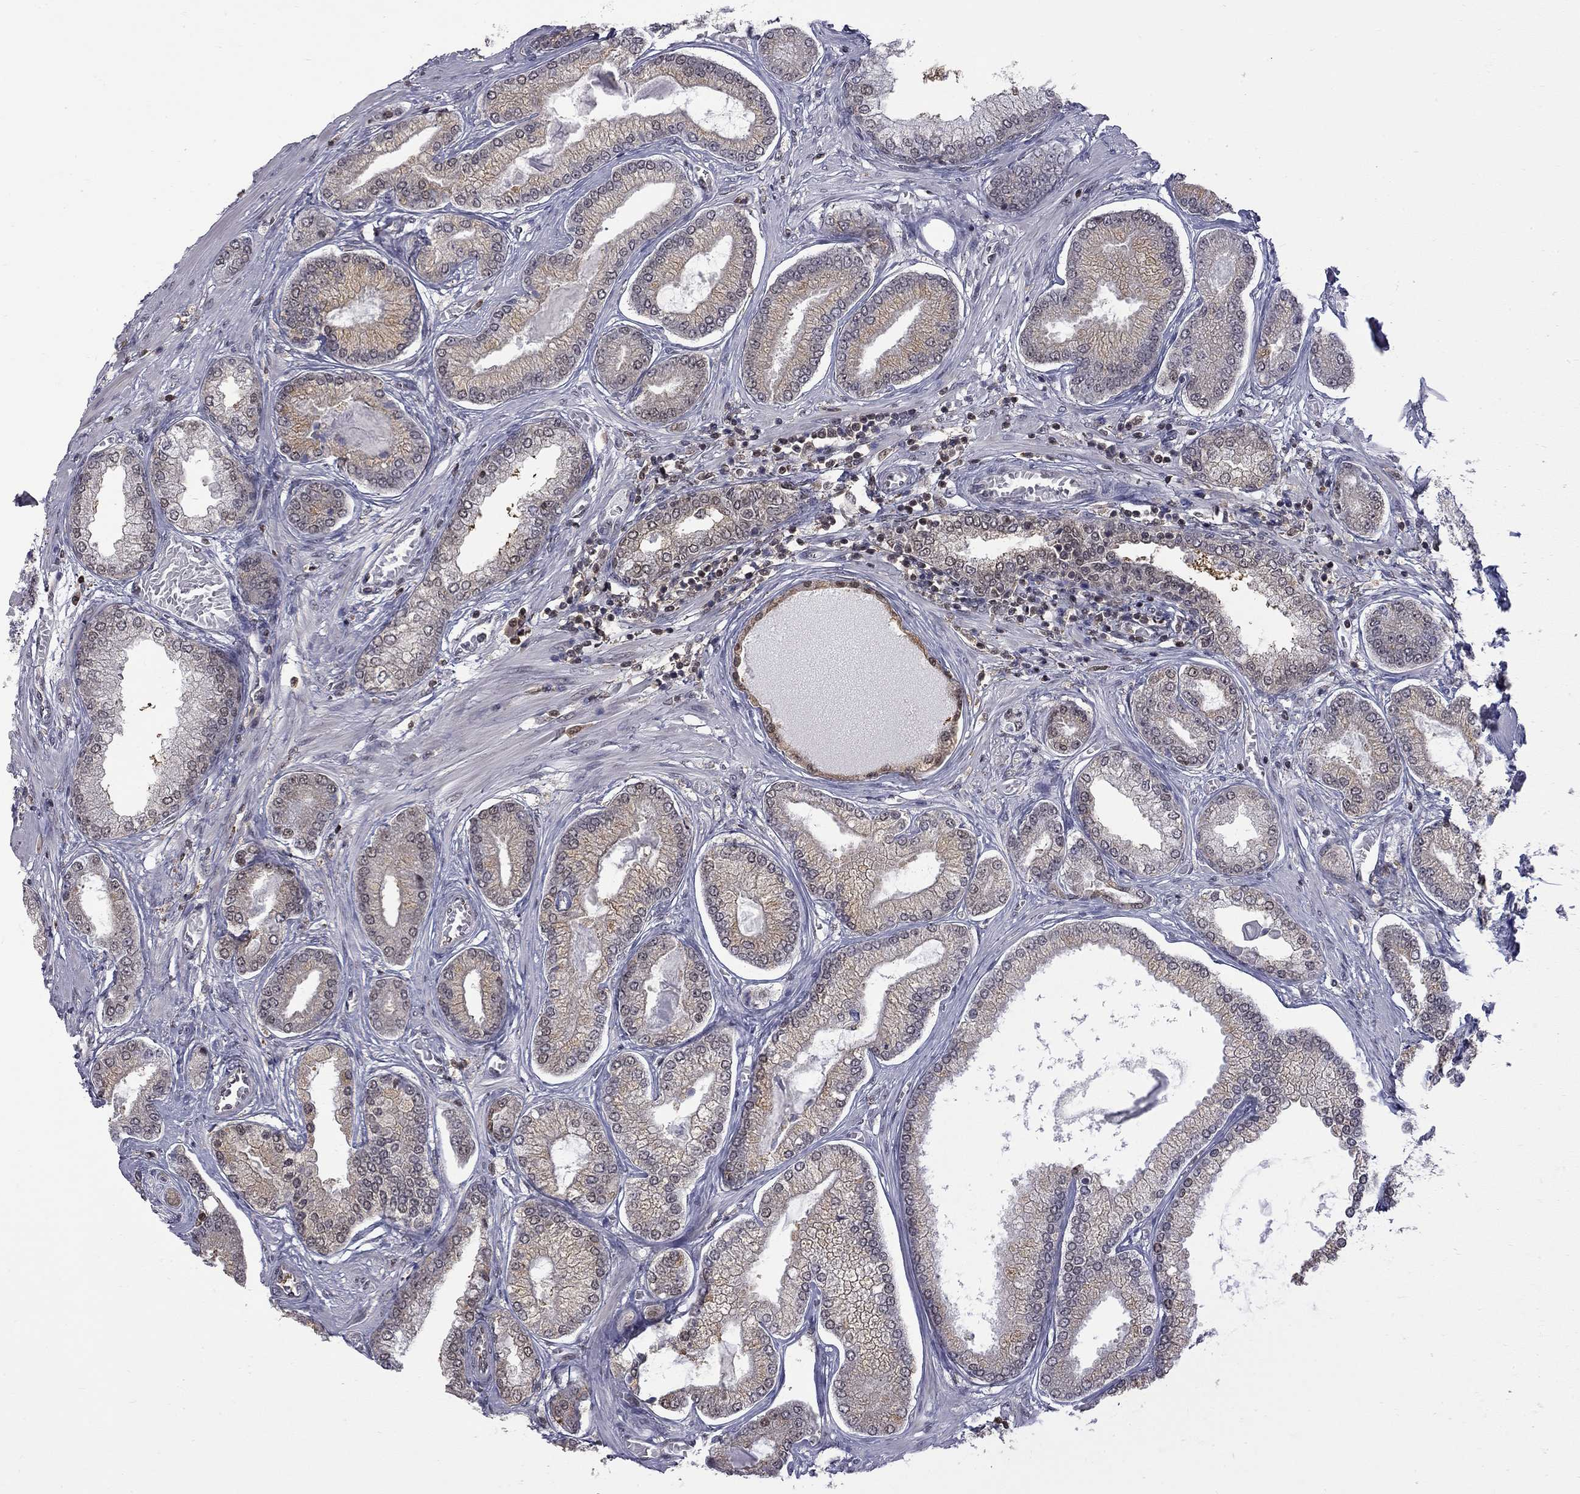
{"staining": {"intensity": "weak", "quantity": ">75%", "location": "cytoplasmic/membranous"}, "tissue": "prostate cancer", "cell_type": "Tumor cells", "image_type": "cancer", "snomed": [{"axis": "morphology", "description": "Adenocarcinoma, Low grade"}, {"axis": "topography", "description": "Prostate"}], "caption": "DAB (3,3'-diaminobenzidine) immunohistochemical staining of prostate cancer (low-grade adenocarcinoma) demonstrates weak cytoplasmic/membranous protein positivity in approximately >75% of tumor cells. The staining was performed using DAB to visualize the protein expression in brown, while the nuclei were stained in blue with hematoxylin (Magnification: 20x).", "gene": "RFWD3", "patient": {"sex": "male", "age": 57}}